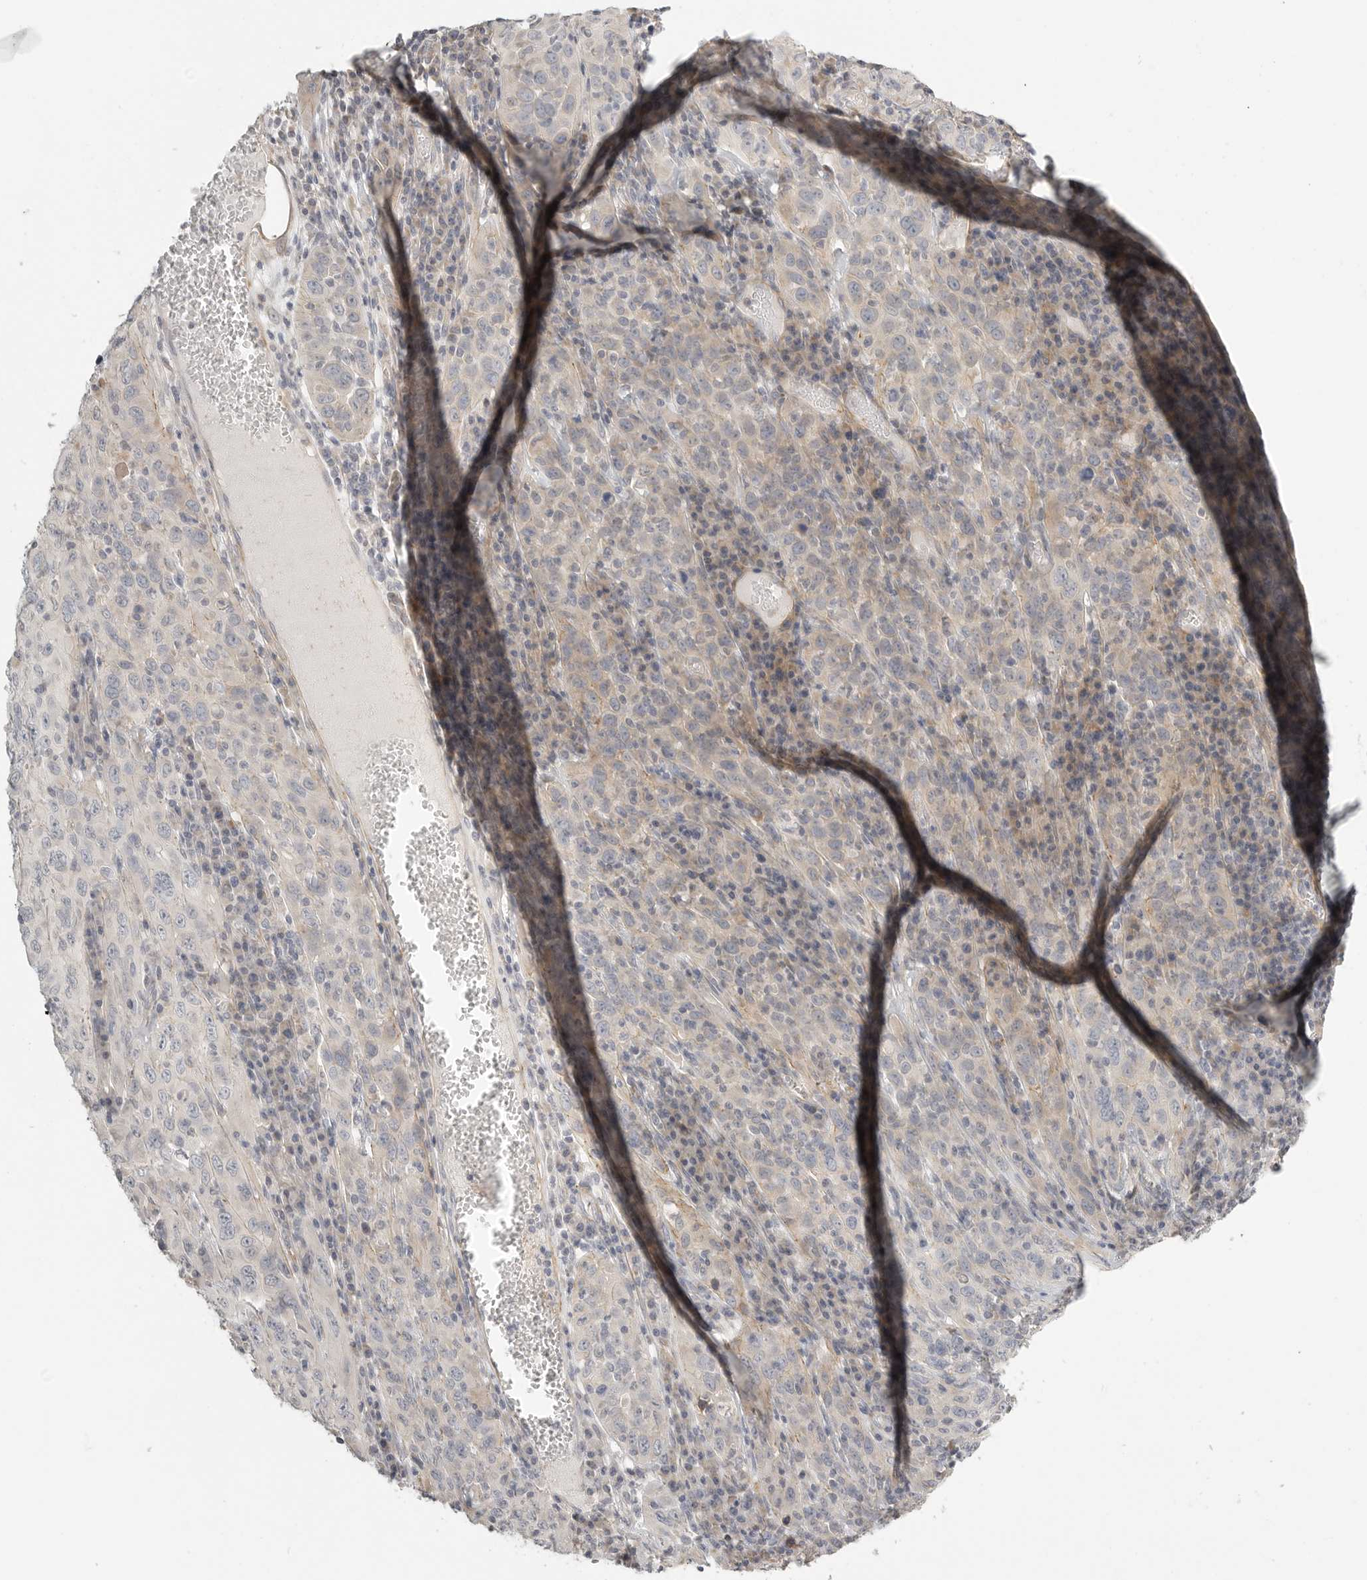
{"staining": {"intensity": "weak", "quantity": "<25%", "location": "cytoplasmic/membranous"}, "tissue": "cervical cancer", "cell_type": "Tumor cells", "image_type": "cancer", "snomed": [{"axis": "morphology", "description": "Squamous cell carcinoma, NOS"}, {"axis": "topography", "description": "Cervix"}], "caption": "Tumor cells are negative for protein expression in human squamous cell carcinoma (cervical).", "gene": "STAB2", "patient": {"sex": "female", "age": 46}}